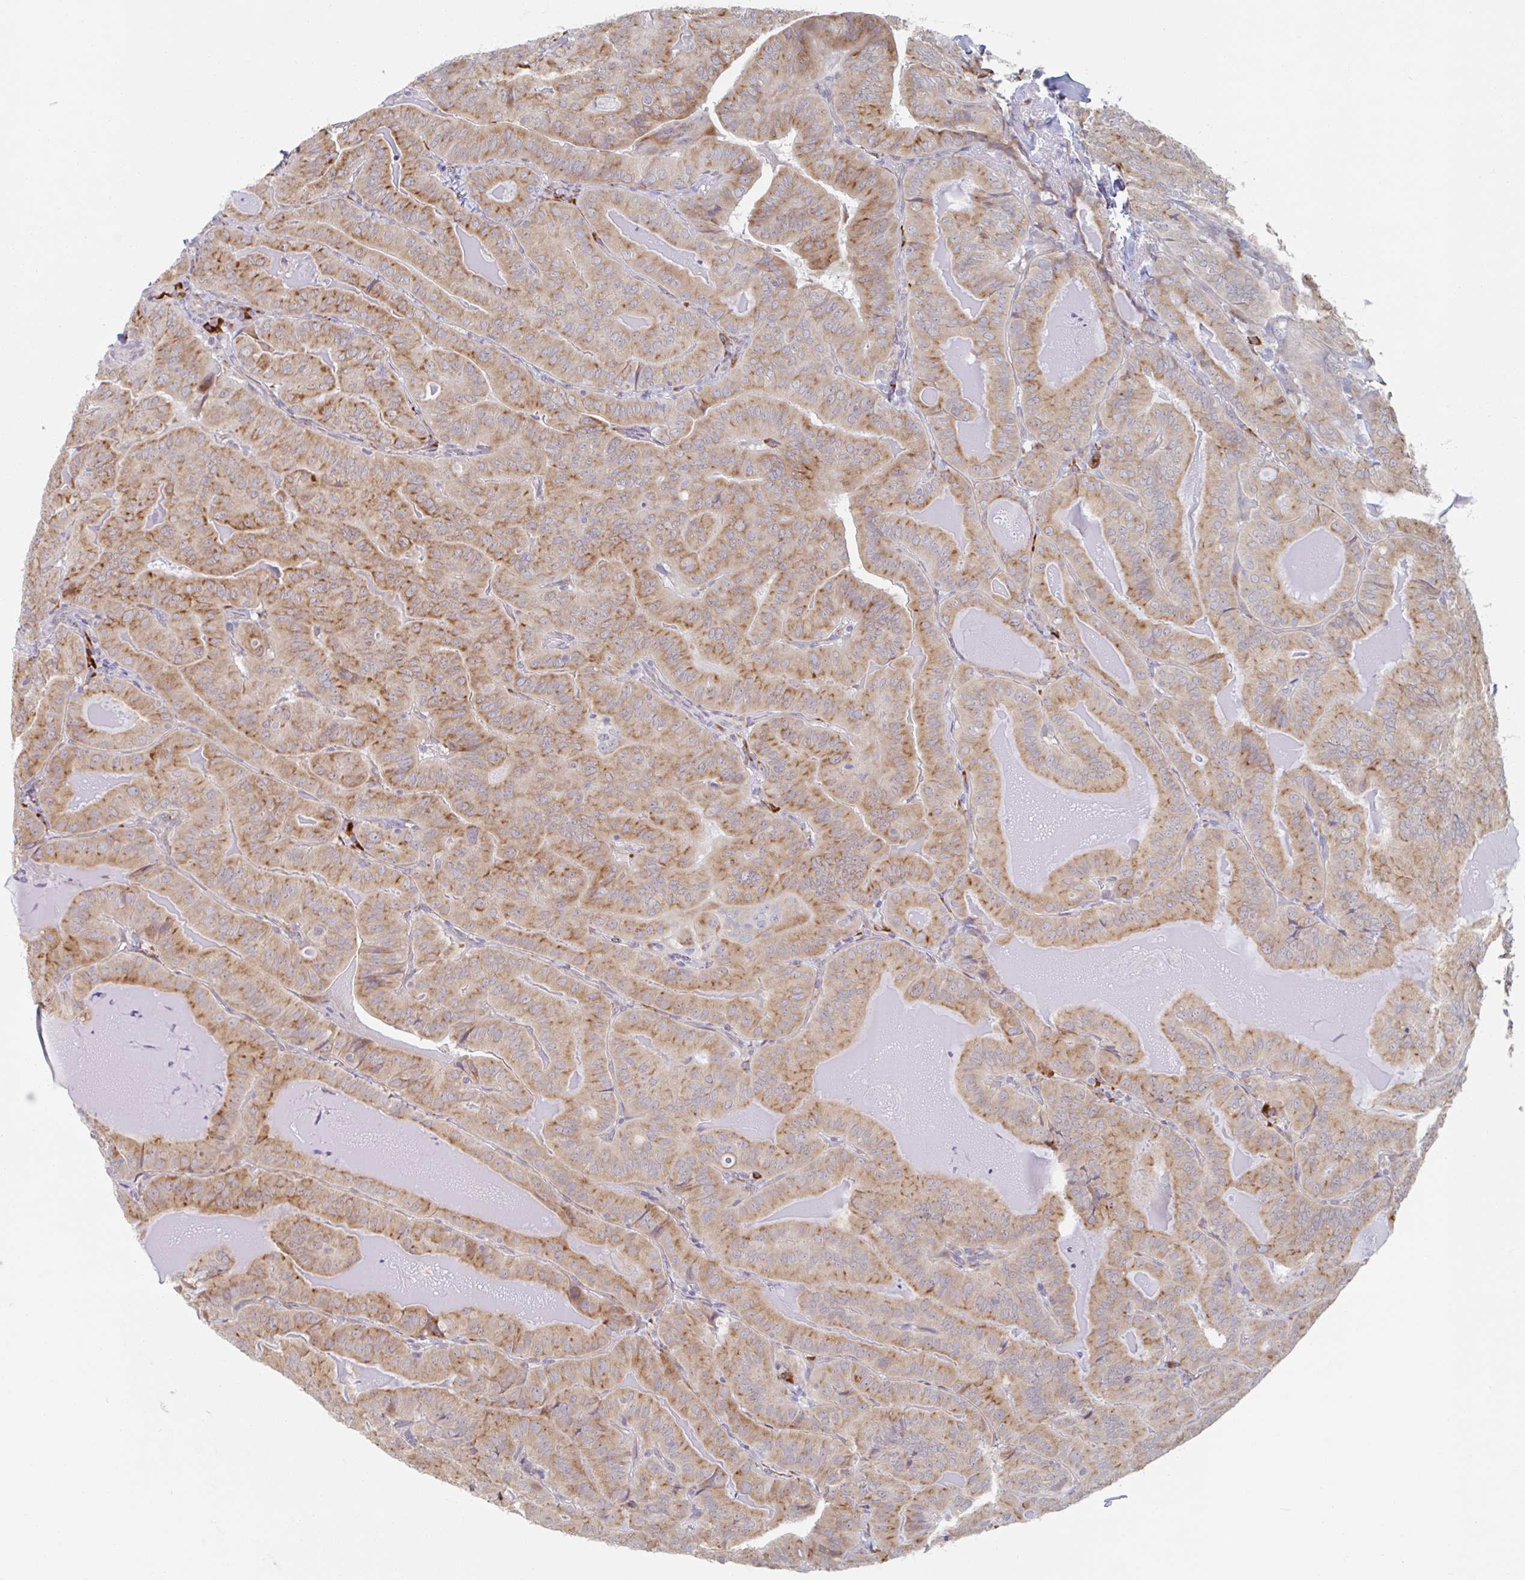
{"staining": {"intensity": "moderate", "quantity": ">75%", "location": "cytoplasmic/membranous"}, "tissue": "thyroid cancer", "cell_type": "Tumor cells", "image_type": "cancer", "snomed": [{"axis": "morphology", "description": "Papillary adenocarcinoma, NOS"}, {"axis": "topography", "description": "Thyroid gland"}], "caption": "A histopathology image of human thyroid cancer (papillary adenocarcinoma) stained for a protein shows moderate cytoplasmic/membranous brown staining in tumor cells. The staining was performed using DAB (3,3'-diaminobenzidine) to visualize the protein expression in brown, while the nuclei were stained in blue with hematoxylin (Magnification: 20x).", "gene": "TRAPPC10", "patient": {"sex": "female", "age": 68}}